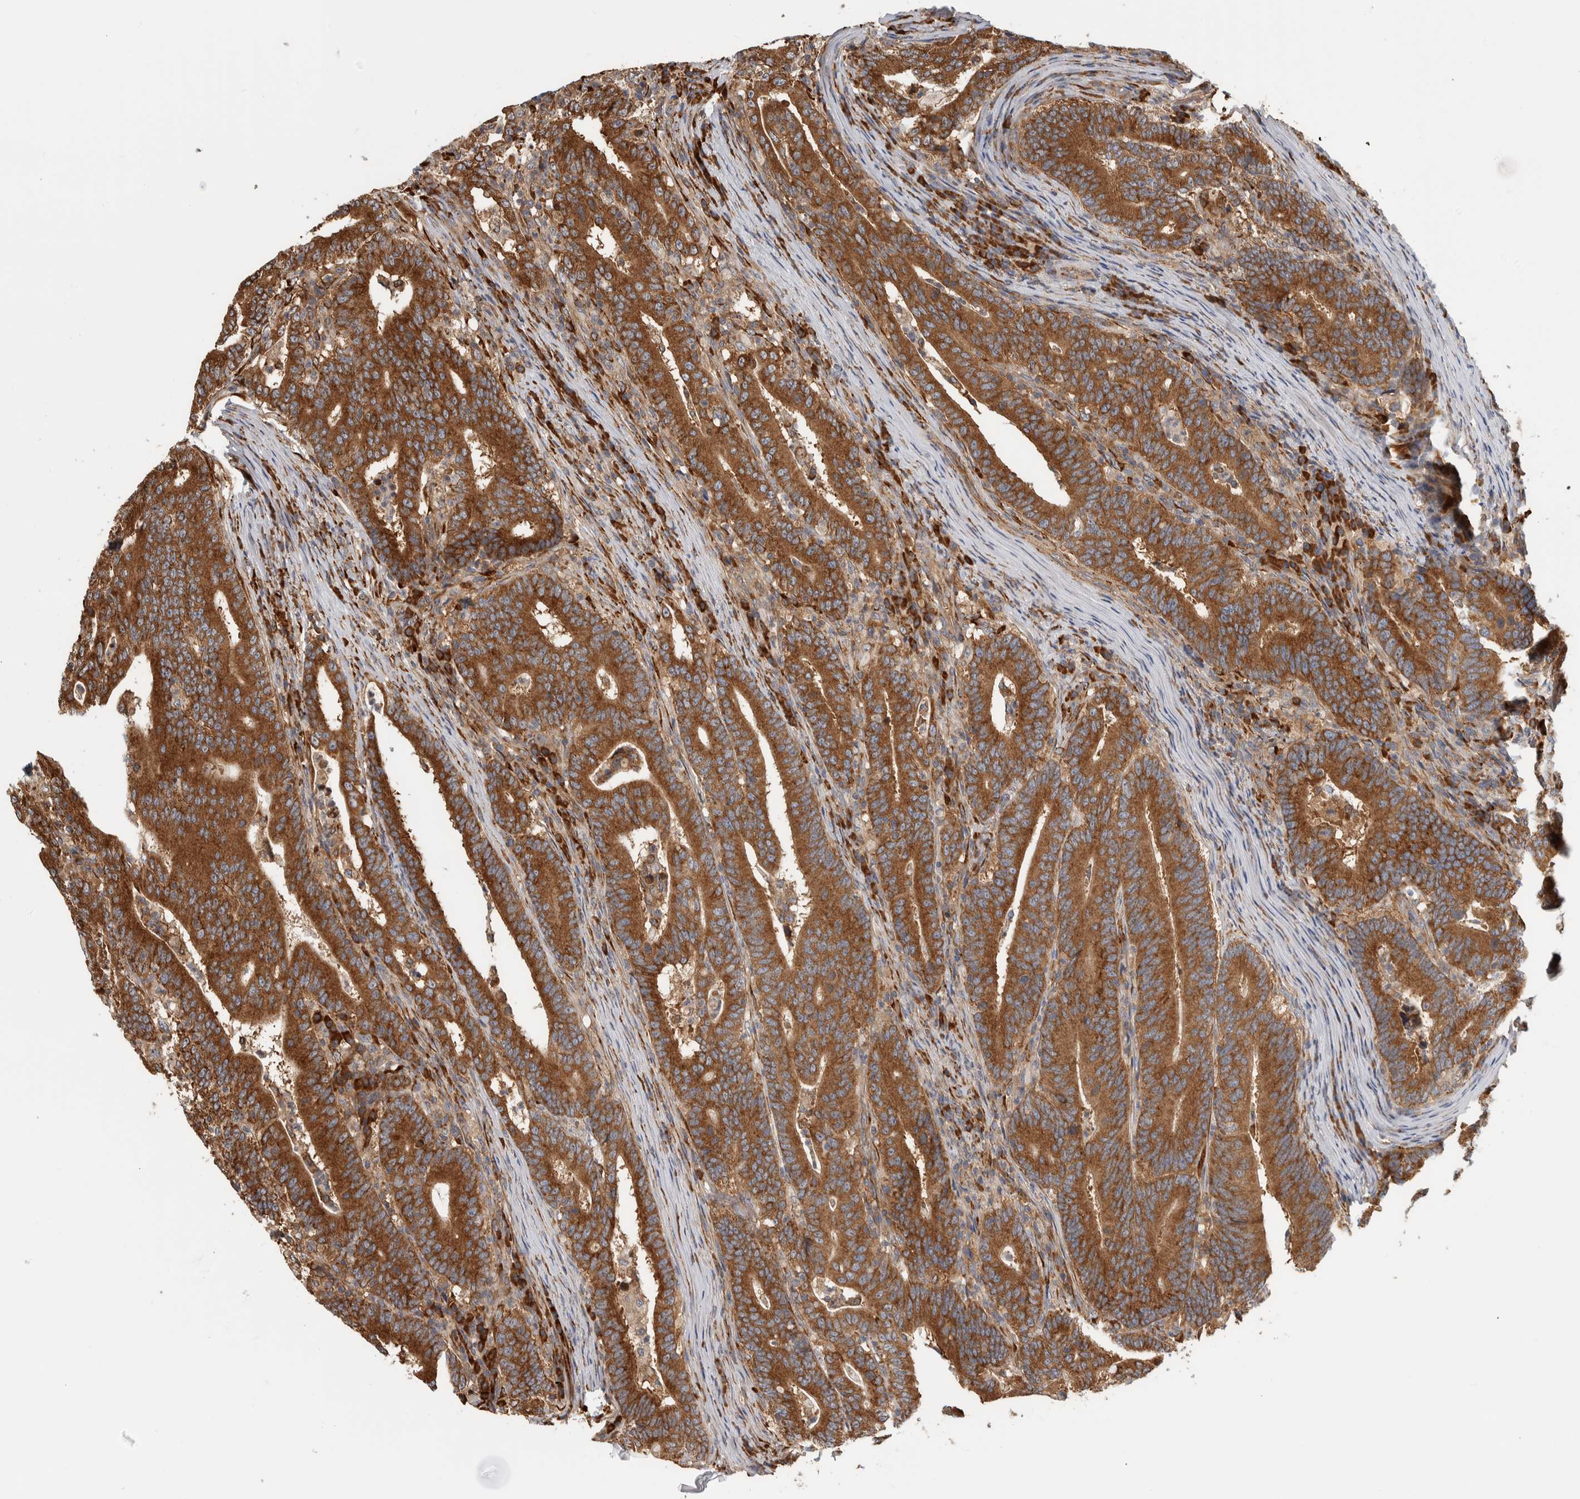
{"staining": {"intensity": "strong", "quantity": ">75%", "location": "cytoplasmic/membranous"}, "tissue": "colorectal cancer", "cell_type": "Tumor cells", "image_type": "cancer", "snomed": [{"axis": "morphology", "description": "Adenocarcinoma, NOS"}, {"axis": "topography", "description": "Colon"}], "caption": "A micrograph showing strong cytoplasmic/membranous staining in about >75% of tumor cells in colorectal cancer (adenocarcinoma), as visualized by brown immunohistochemical staining.", "gene": "EIF3H", "patient": {"sex": "female", "age": 66}}